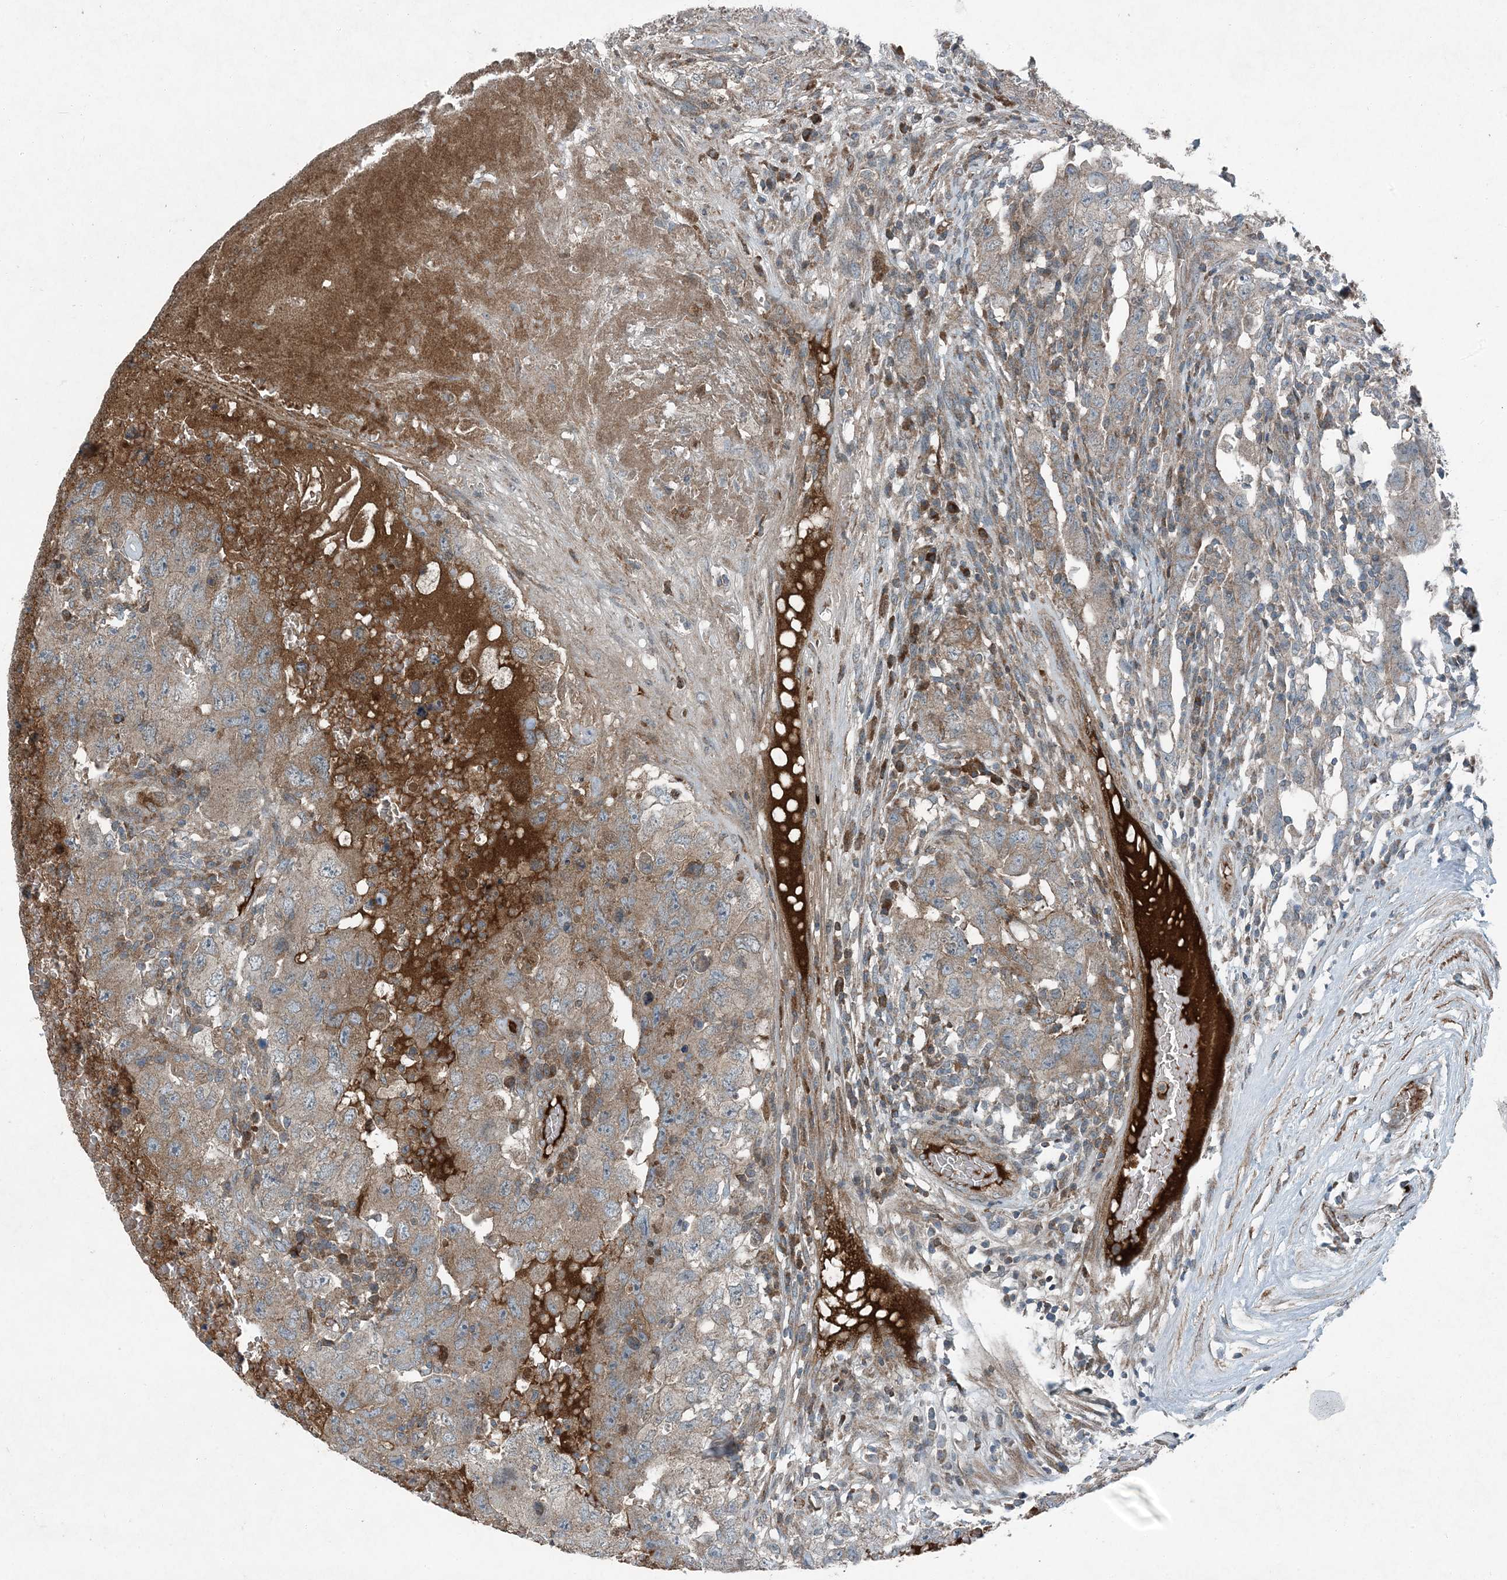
{"staining": {"intensity": "moderate", "quantity": "<25%", "location": "cytoplasmic/membranous"}, "tissue": "testis cancer", "cell_type": "Tumor cells", "image_type": "cancer", "snomed": [{"axis": "morphology", "description": "Carcinoma, Embryonal, NOS"}, {"axis": "topography", "description": "Testis"}], "caption": "Immunohistochemistry photomicrograph of neoplastic tissue: human embryonal carcinoma (testis) stained using immunohistochemistry reveals low levels of moderate protein expression localized specifically in the cytoplasmic/membranous of tumor cells, appearing as a cytoplasmic/membranous brown color.", "gene": "APOM", "patient": {"sex": "male", "age": 26}}